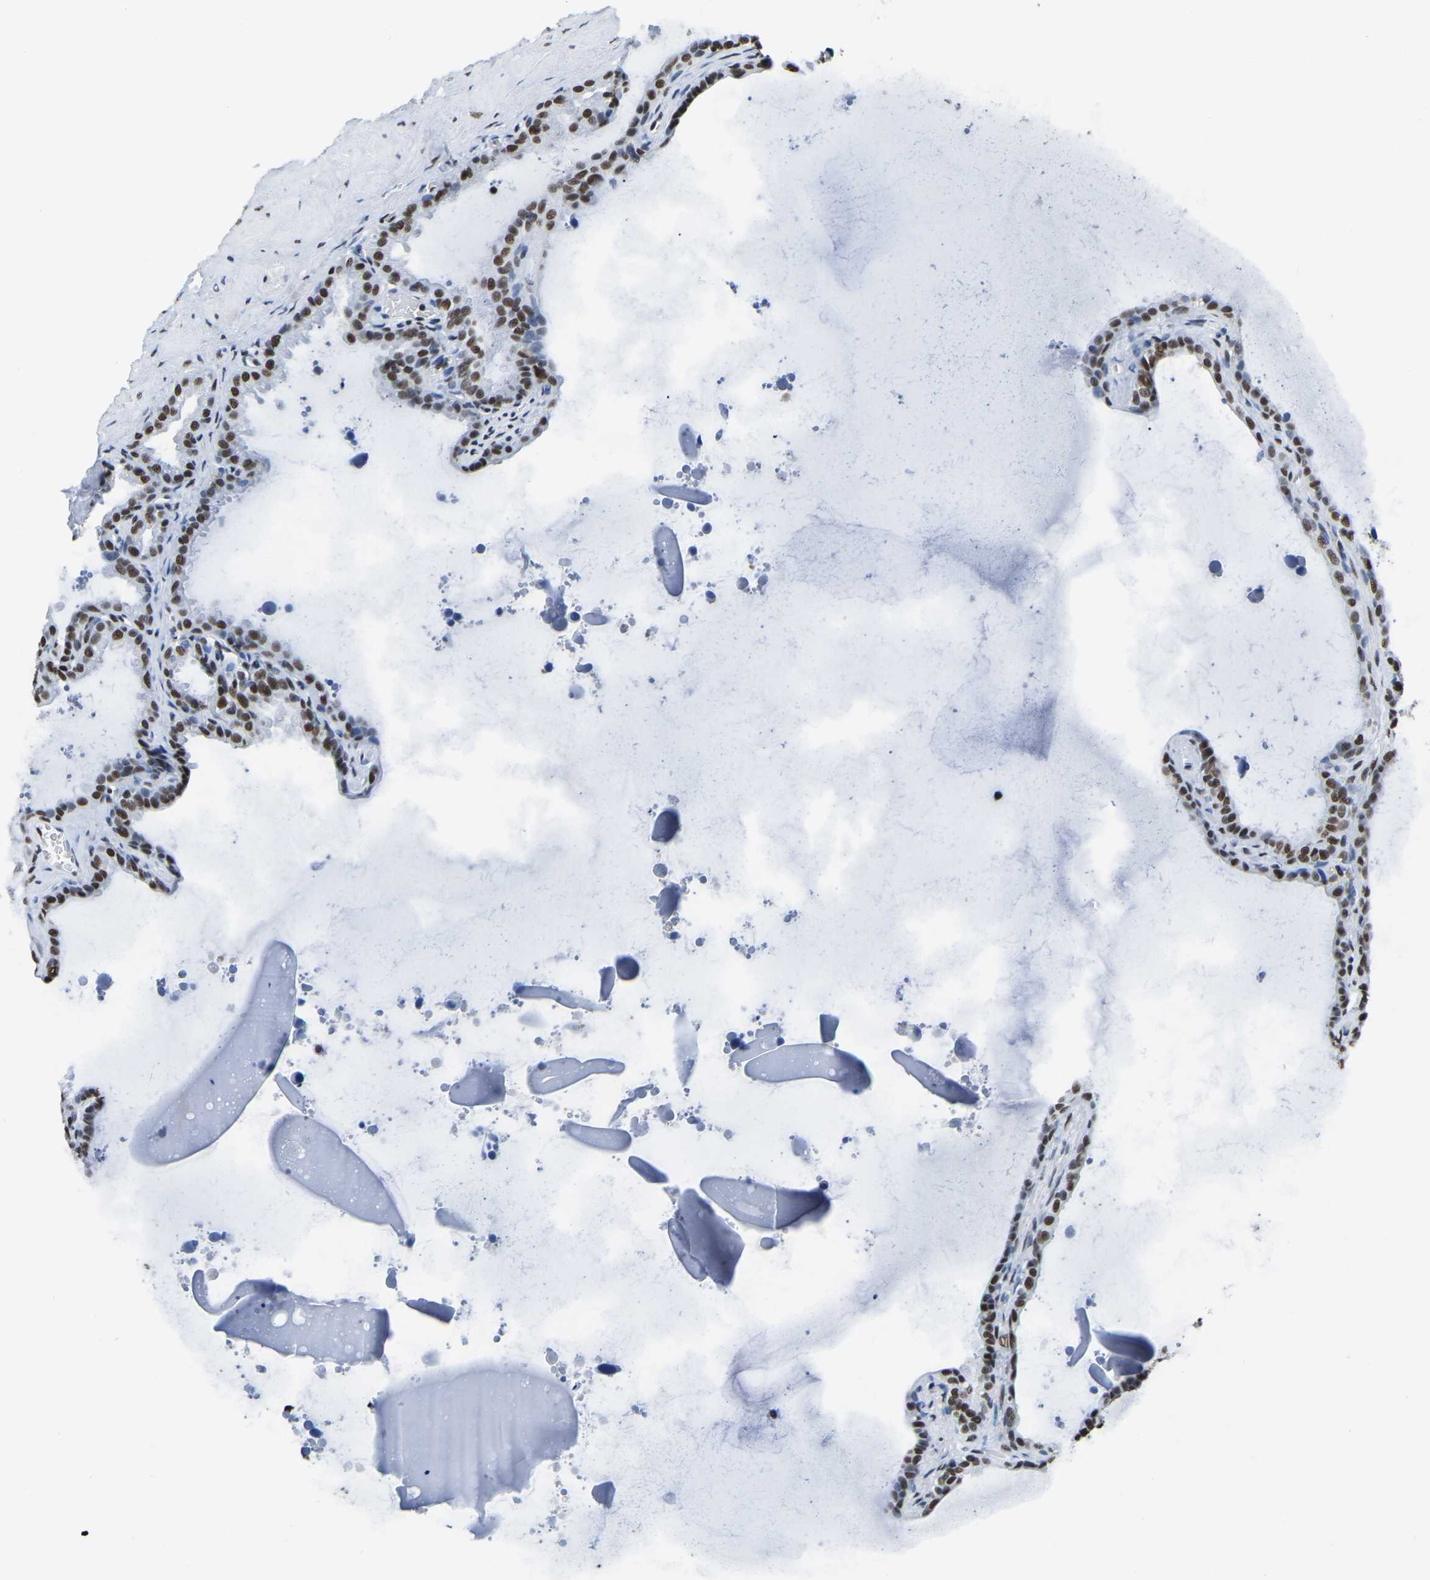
{"staining": {"intensity": "strong", "quantity": ">75%", "location": "nuclear"}, "tissue": "seminal vesicle", "cell_type": "Glandular cells", "image_type": "normal", "snomed": [{"axis": "morphology", "description": "Normal tissue, NOS"}, {"axis": "topography", "description": "Seminal veicle"}], "caption": "Strong nuclear positivity is seen in about >75% of glandular cells in benign seminal vesicle.", "gene": "UBA1", "patient": {"sex": "male", "age": 46}}